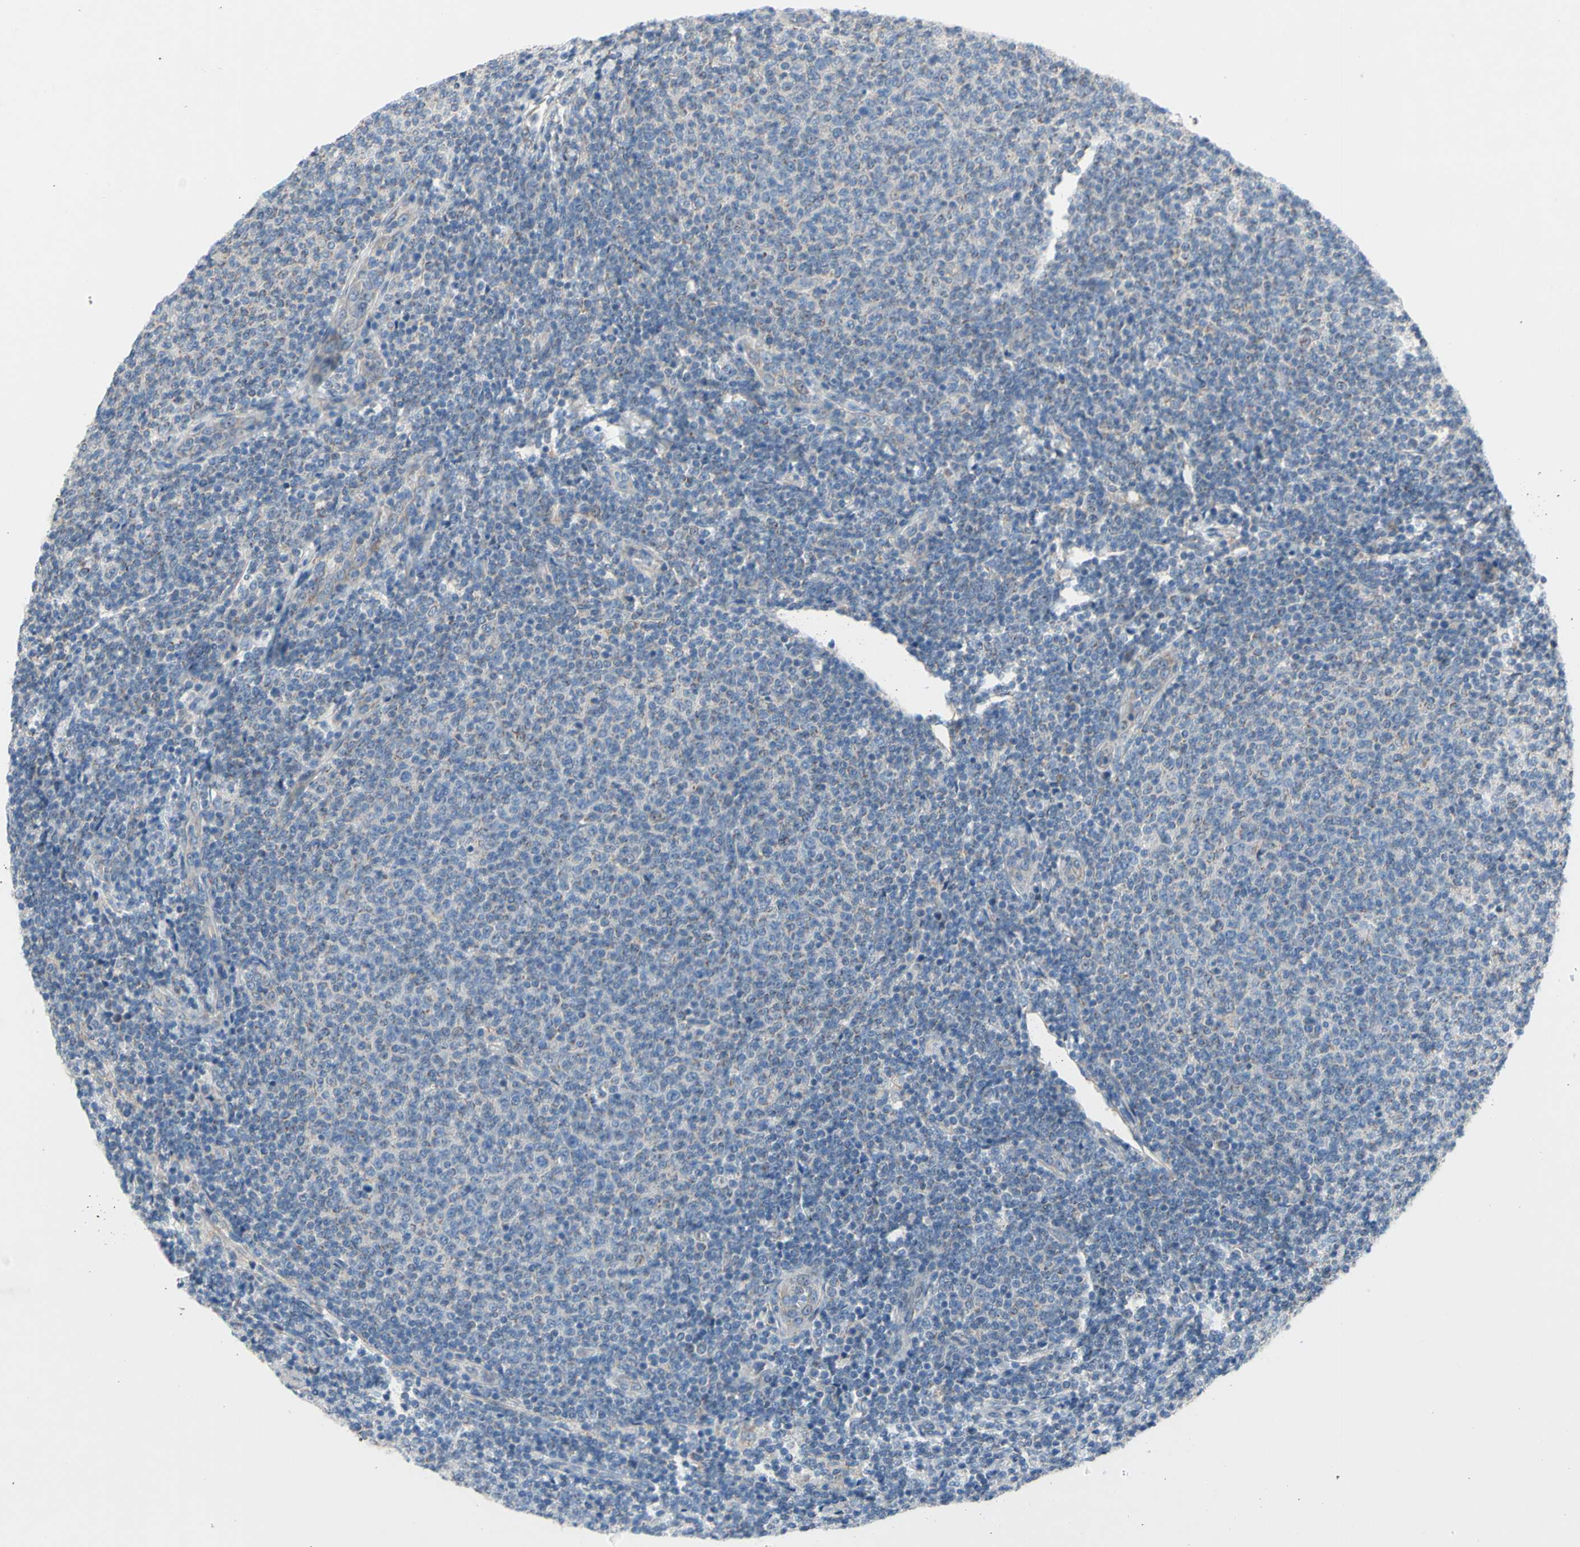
{"staining": {"intensity": "negative", "quantity": "none", "location": "none"}, "tissue": "lymphoma", "cell_type": "Tumor cells", "image_type": "cancer", "snomed": [{"axis": "morphology", "description": "Malignant lymphoma, non-Hodgkin's type, Low grade"}, {"axis": "topography", "description": "Lymph node"}], "caption": "DAB immunohistochemical staining of malignant lymphoma, non-Hodgkin's type (low-grade) shows no significant staining in tumor cells.", "gene": "GRAMD2B", "patient": {"sex": "male", "age": 66}}